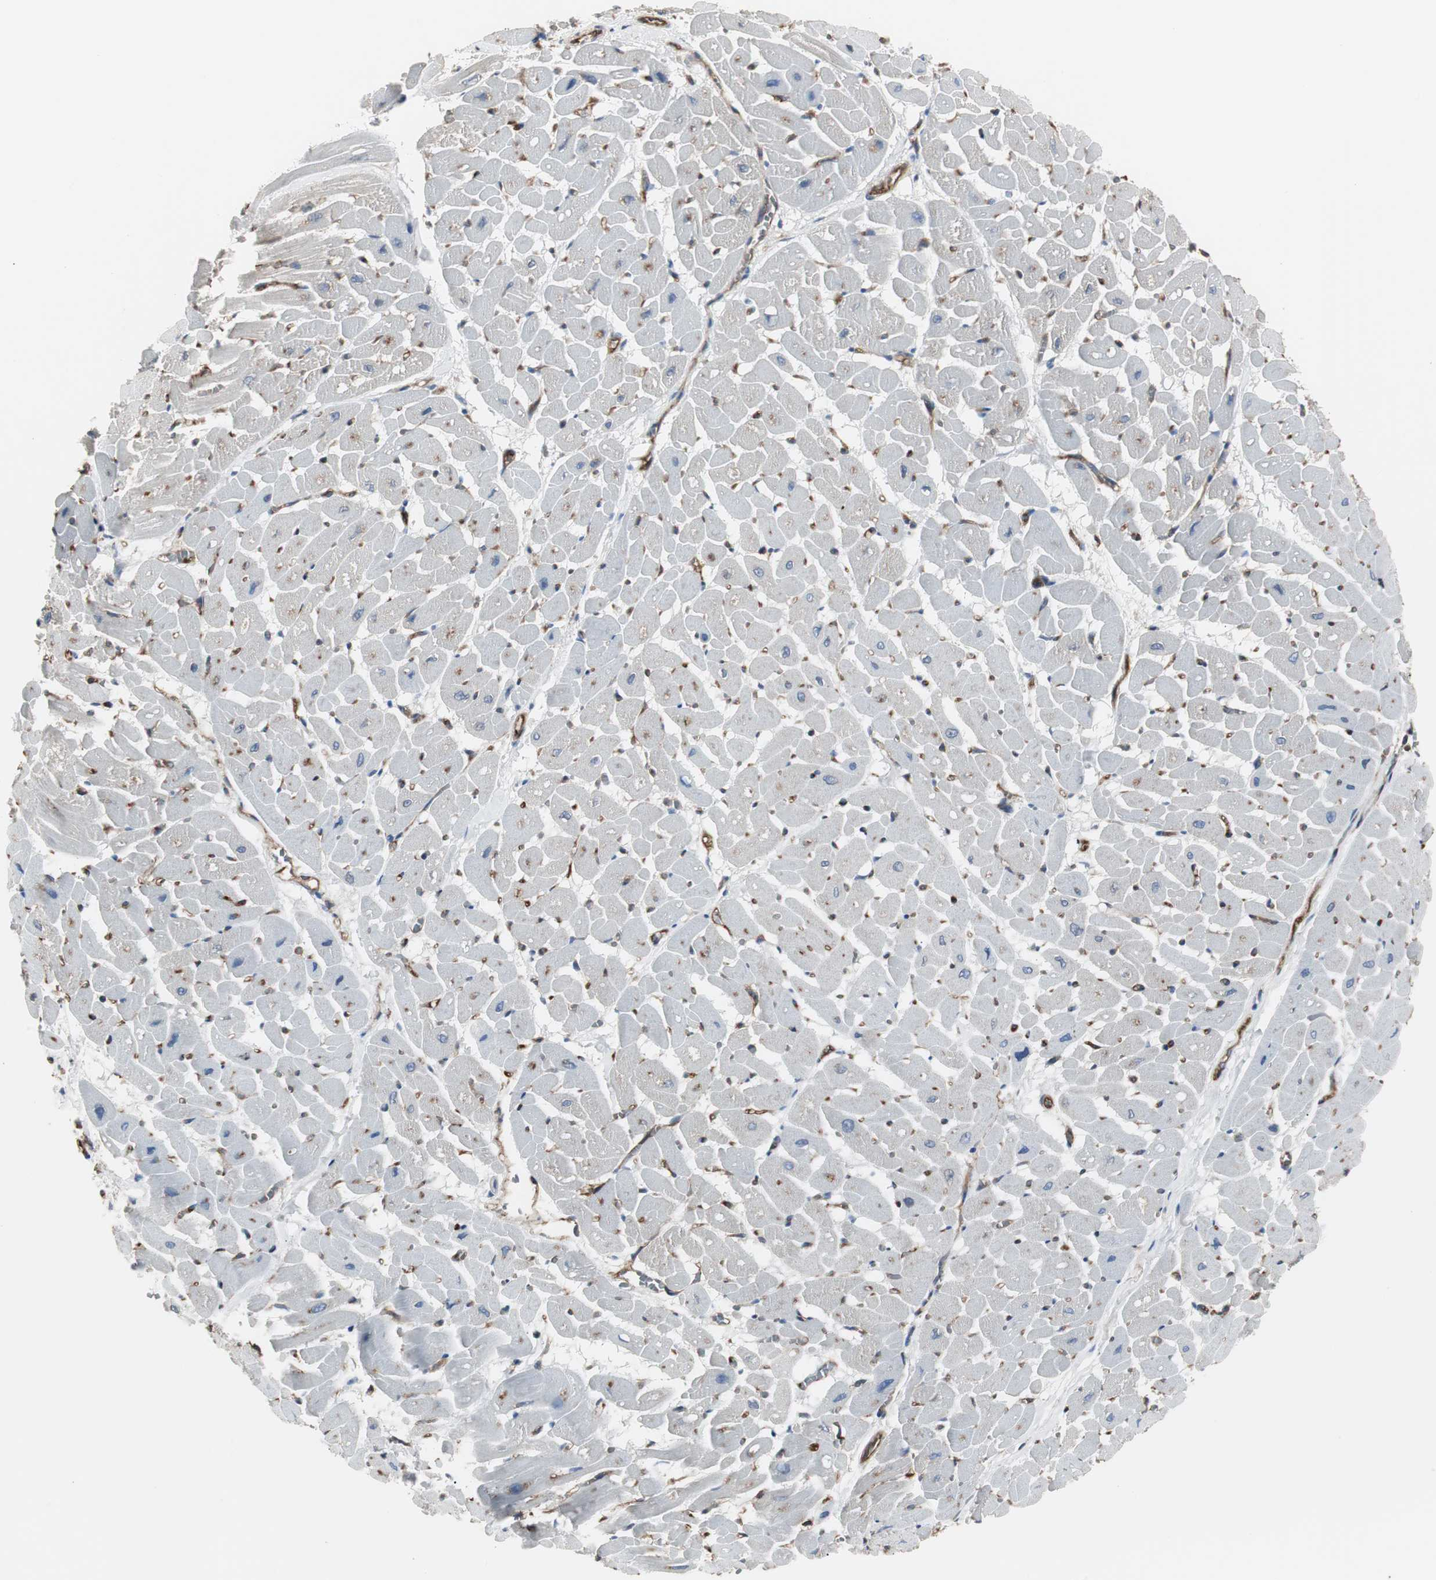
{"staining": {"intensity": "weak", "quantity": "25%-75%", "location": "cytoplasmic/membranous"}, "tissue": "heart muscle", "cell_type": "Cardiomyocytes", "image_type": "normal", "snomed": [{"axis": "morphology", "description": "Normal tissue, NOS"}, {"axis": "topography", "description": "Heart"}], "caption": "Immunohistochemistry (IHC) histopathology image of normal heart muscle: human heart muscle stained using immunohistochemistry demonstrates low levels of weak protein expression localized specifically in the cytoplasmic/membranous of cardiomyocytes, appearing as a cytoplasmic/membranous brown color.", "gene": "B2M", "patient": {"sex": "male", "age": 45}}